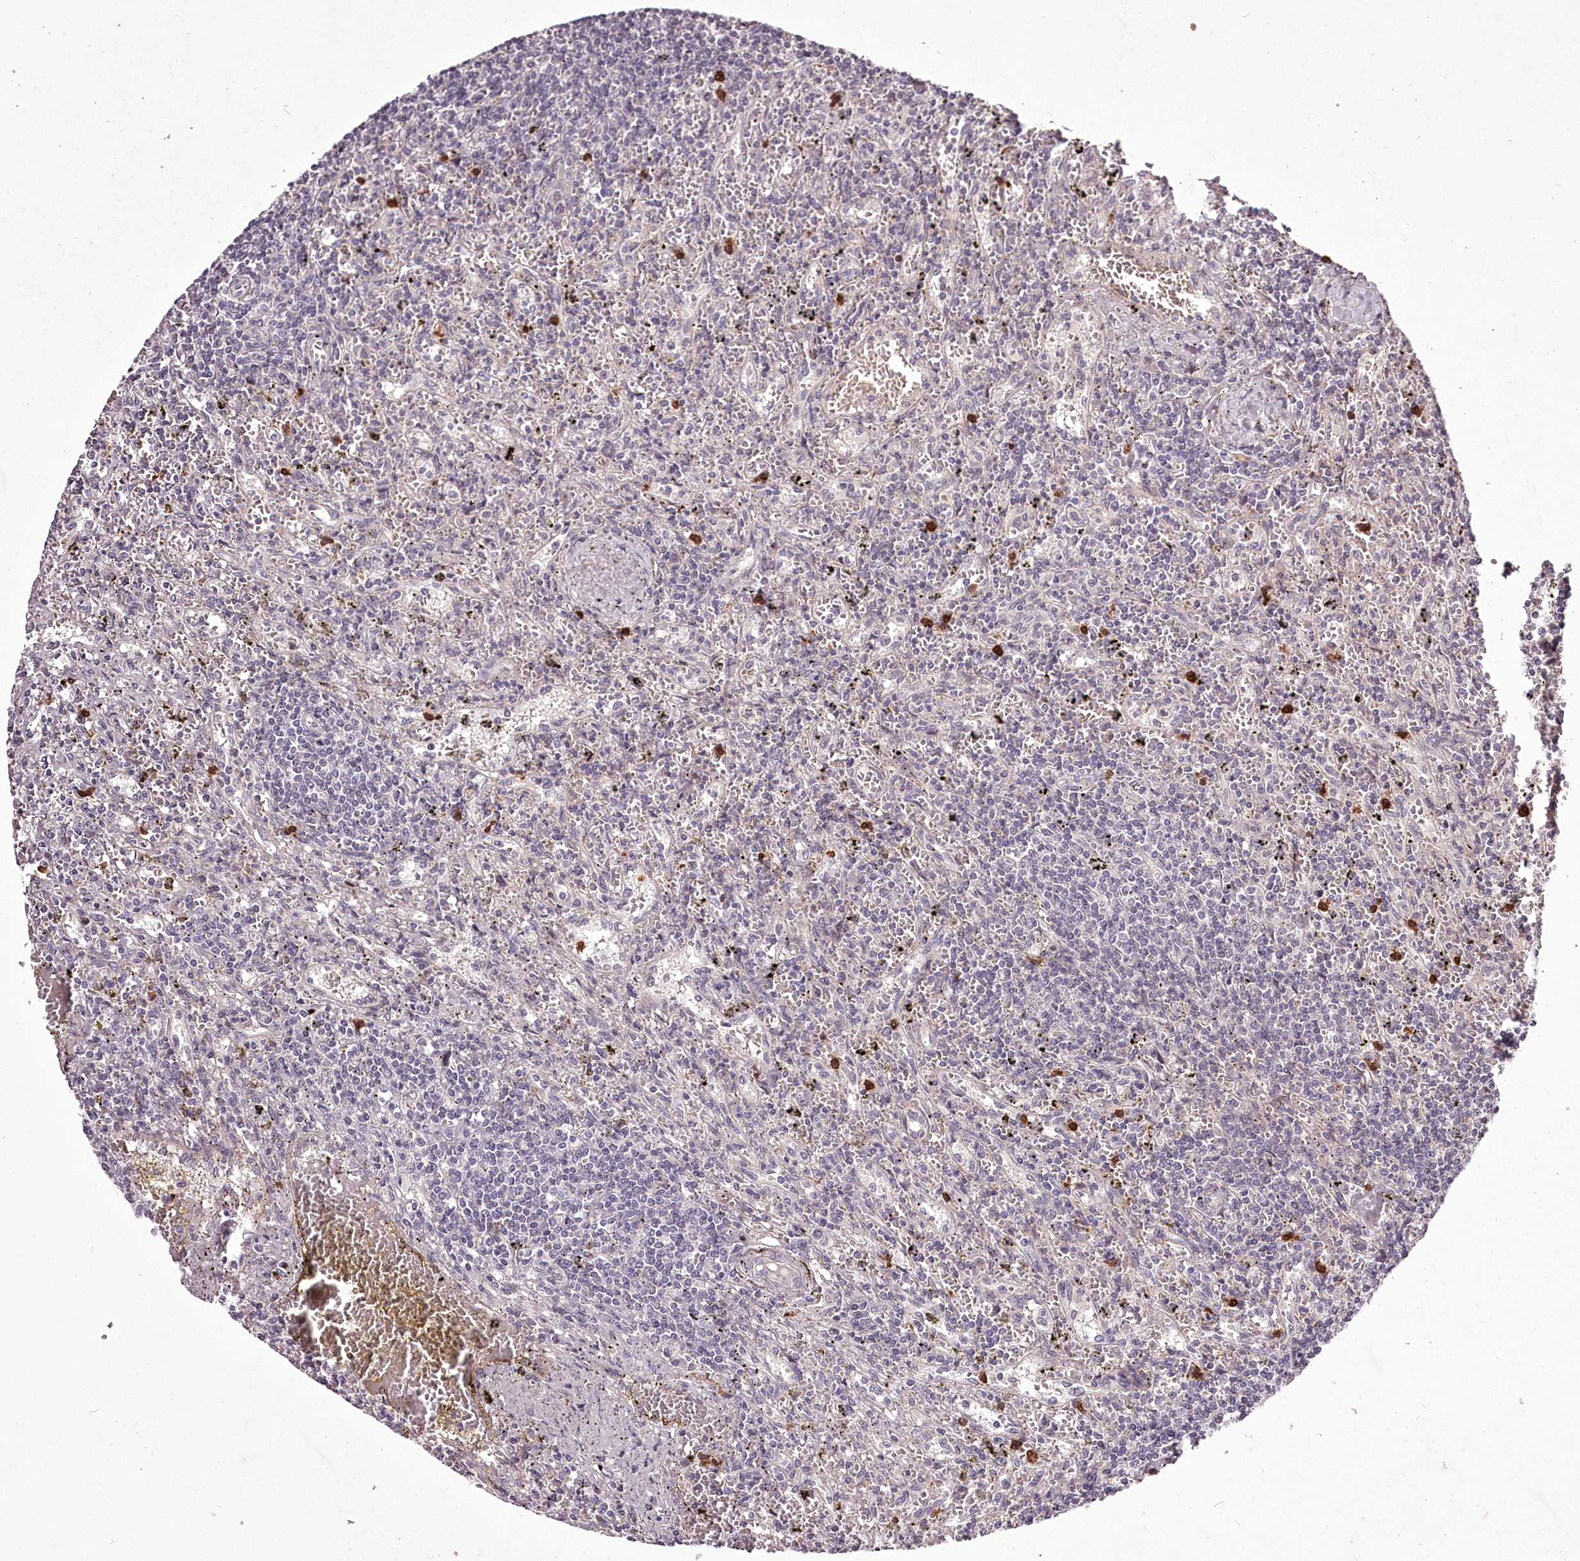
{"staining": {"intensity": "negative", "quantity": "none", "location": "none"}, "tissue": "lymphoma", "cell_type": "Tumor cells", "image_type": "cancer", "snomed": [{"axis": "morphology", "description": "Malignant lymphoma, non-Hodgkin's type, Low grade"}, {"axis": "topography", "description": "Spleen"}], "caption": "This micrograph is of lymphoma stained with immunohistochemistry (IHC) to label a protein in brown with the nuclei are counter-stained blue. There is no staining in tumor cells.", "gene": "ADRA1D", "patient": {"sex": "male", "age": 76}}